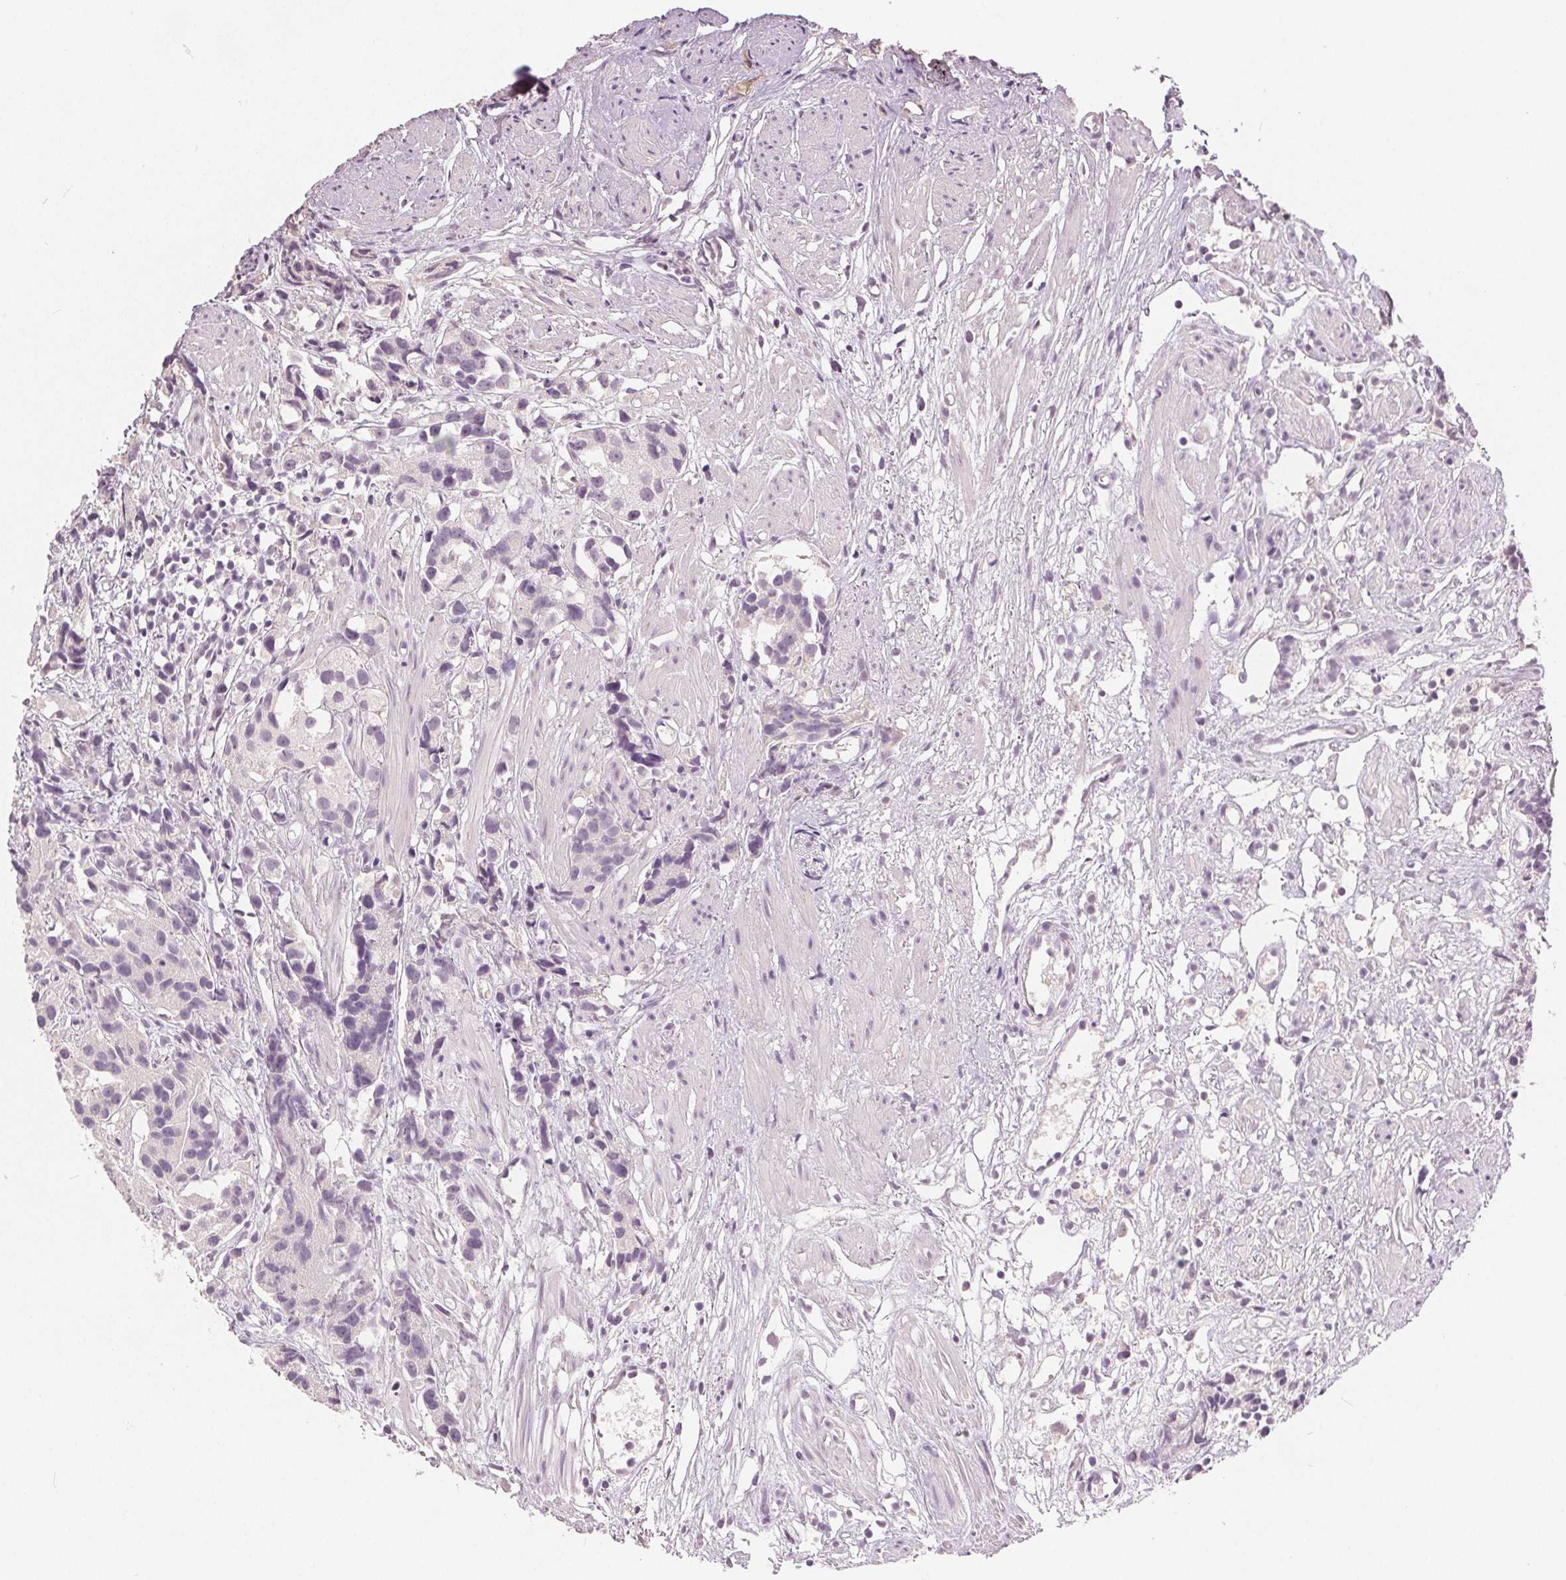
{"staining": {"intensity": "negative", "quantity": "none", "location": "none"}, "tissue": "prostate cancer", "cell_type": "Tumor cells", "image_type": "cancer", "snomed": [{"axis": "morphology", "description": "Adenocarcinoma, High grade"}, {"axis": "topography", "description": "Prostate"}], "caption": "There is no significant staining in tumor cells of prostate cancer.", "gene": "CA12", "patient": {"sex": "male", "age": 68}}